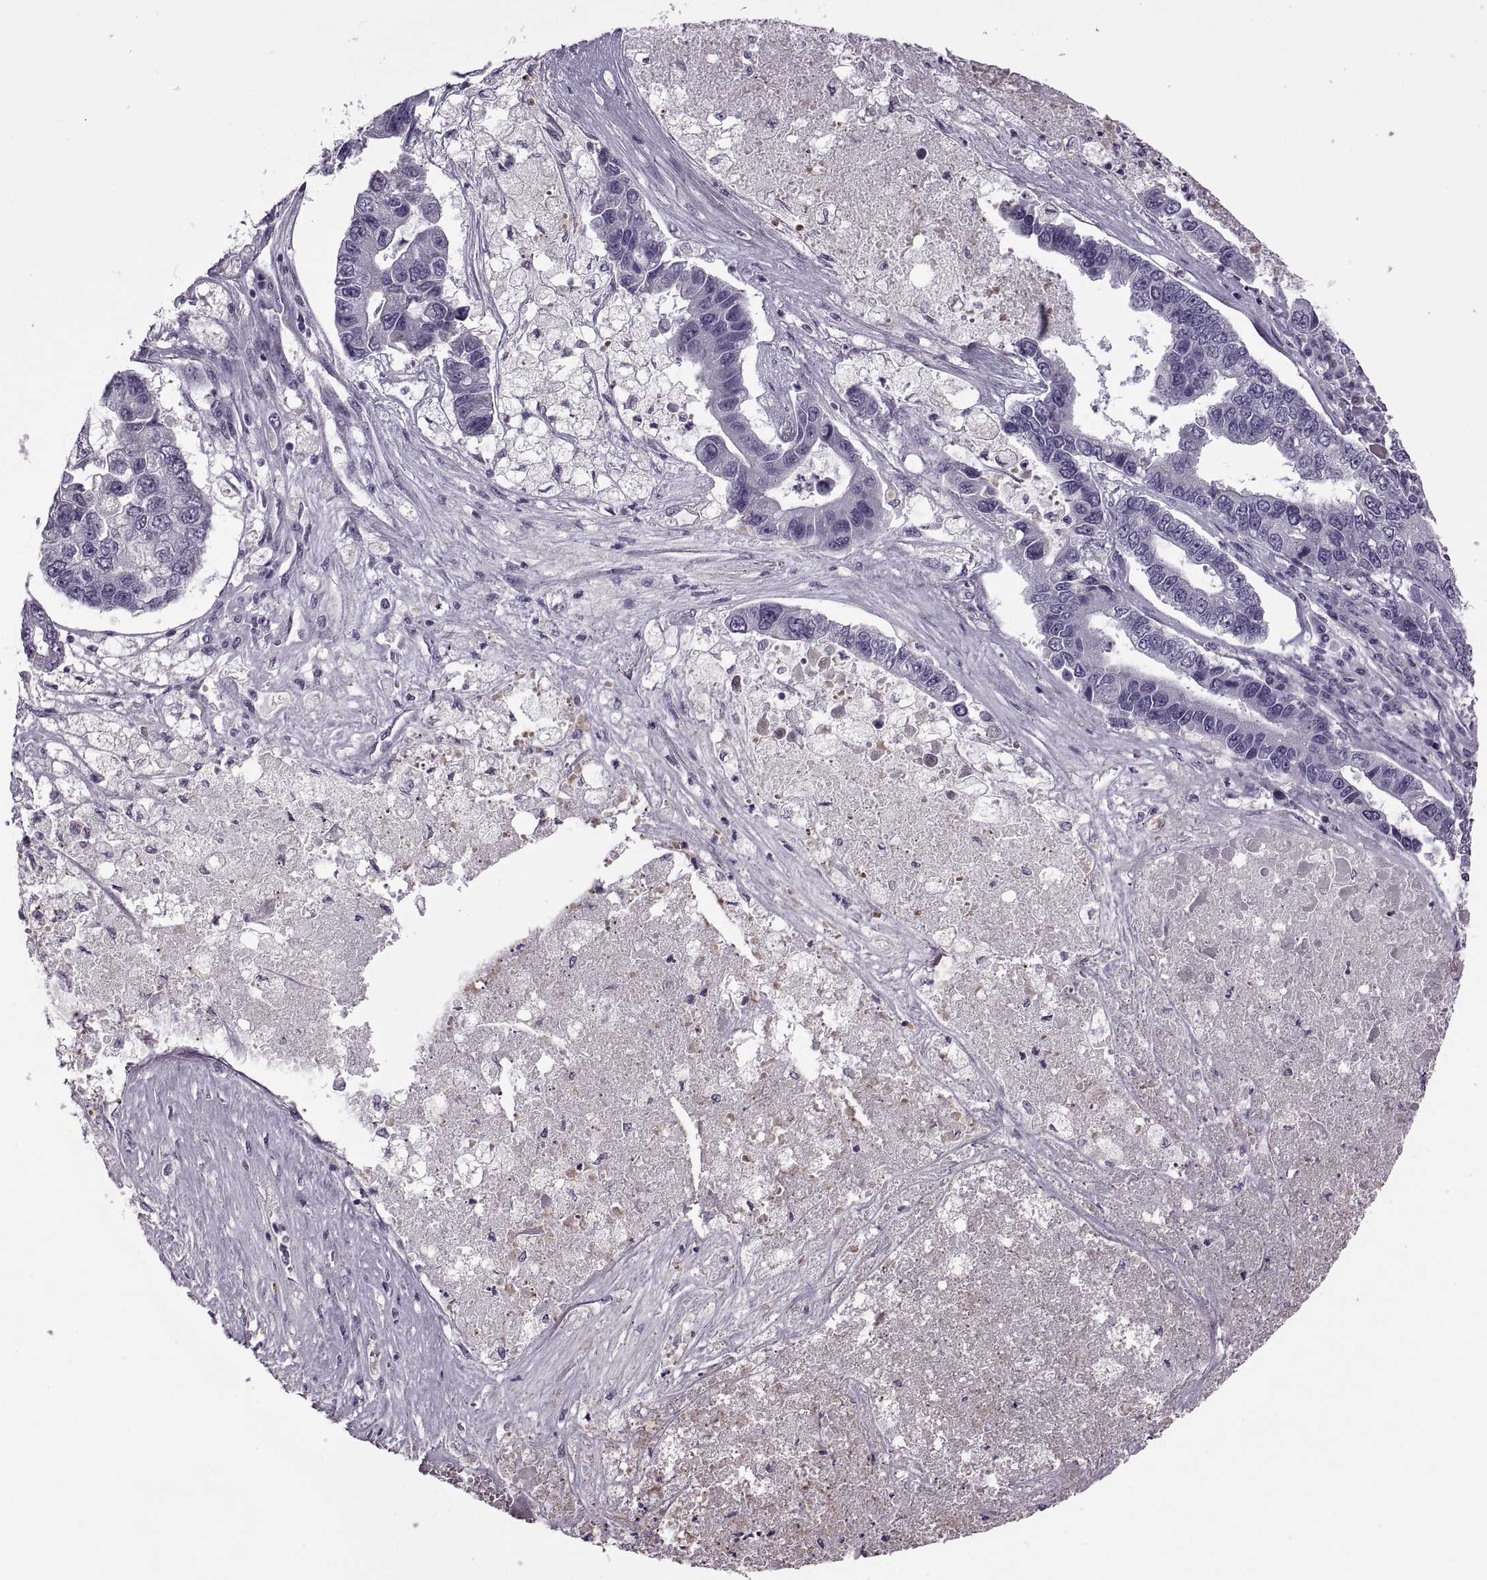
{"staining": {"intensity": "negative", "quantity": "none", "location": "none"}, "tissue": "lung cancer", "cell_type": "Tumor cells", "image_type": "cancer", "snomed": [{"axis": "morphology", "description": "Adenocarcinoma, NOS"}, {"axis": "topography", "description": "Bronchus"}, {"axis": "topography", "description": "Lung"}], "caption": "A high-resolution photomicrograph shows immunohistochemistry staining of lung adenocarcinoma, which shows no significant staining in tumor cells.", "gene": "RSPH6A", "patient": {"sex": "female", "age": 51}}